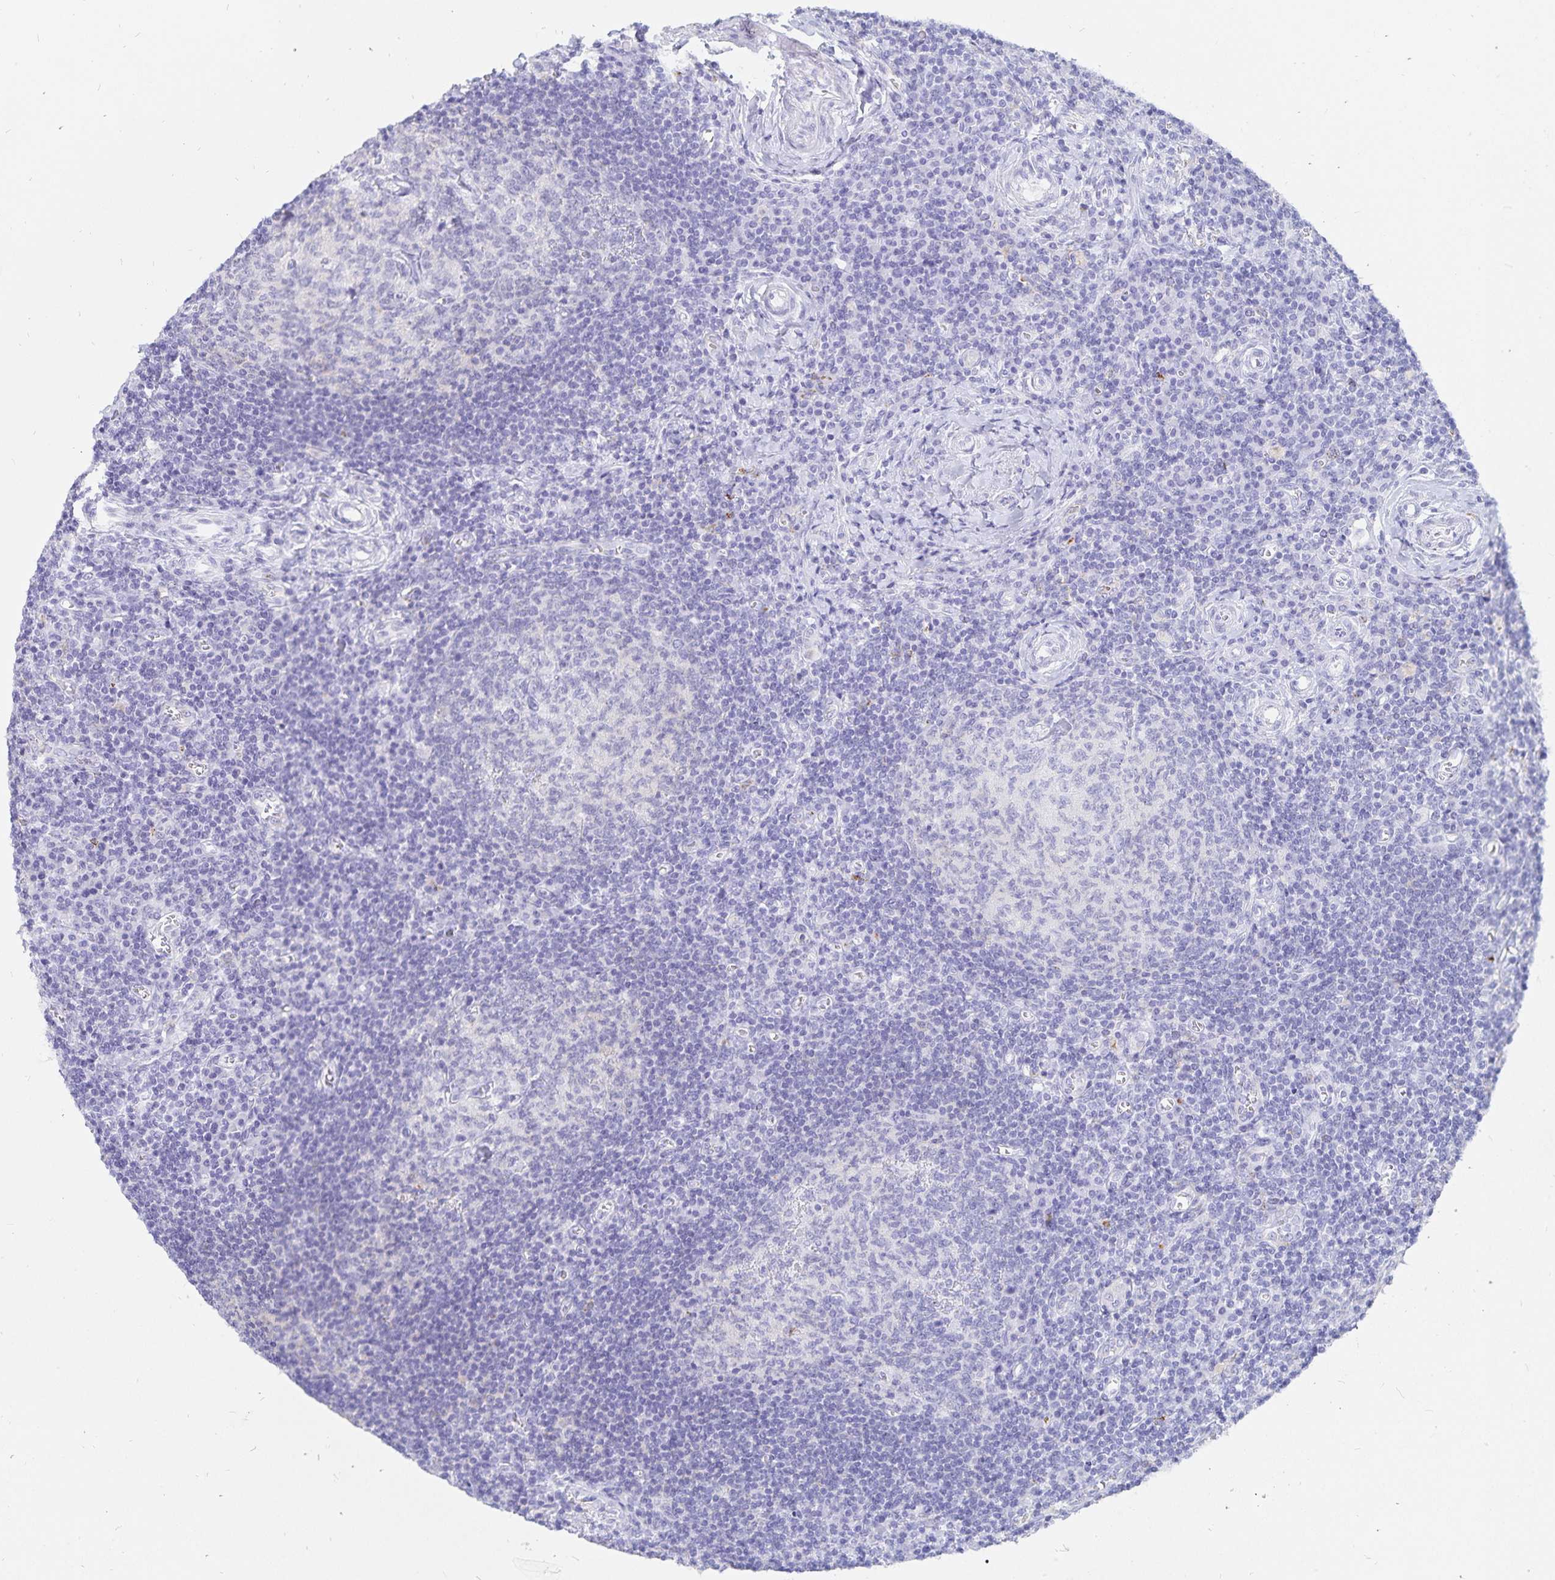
{"staining": {"intensity": "negative", "quantity": "none", "location": "none"}, "tissue": "lymph node", "cell_type": "Germinal center cells", "image_type": "normal", "snomed": [{"axis": "morphology", "description": "Normal tissue, NOS"}, {"axis": "topography", "description": "Lymph node"}], "caption": "High magnification brightfield microscopy of unremarkable lymph node stained with DAB (3,3'-diaminobenzidine) (brown) and counterstained with hematoxylin (blue): germinal center cells show no significant expression. (DAB IHC visualized using brightfield microscopy, high magnification).", "gene": "INSL5", "patient": {"sex": "male", "age": 67}}